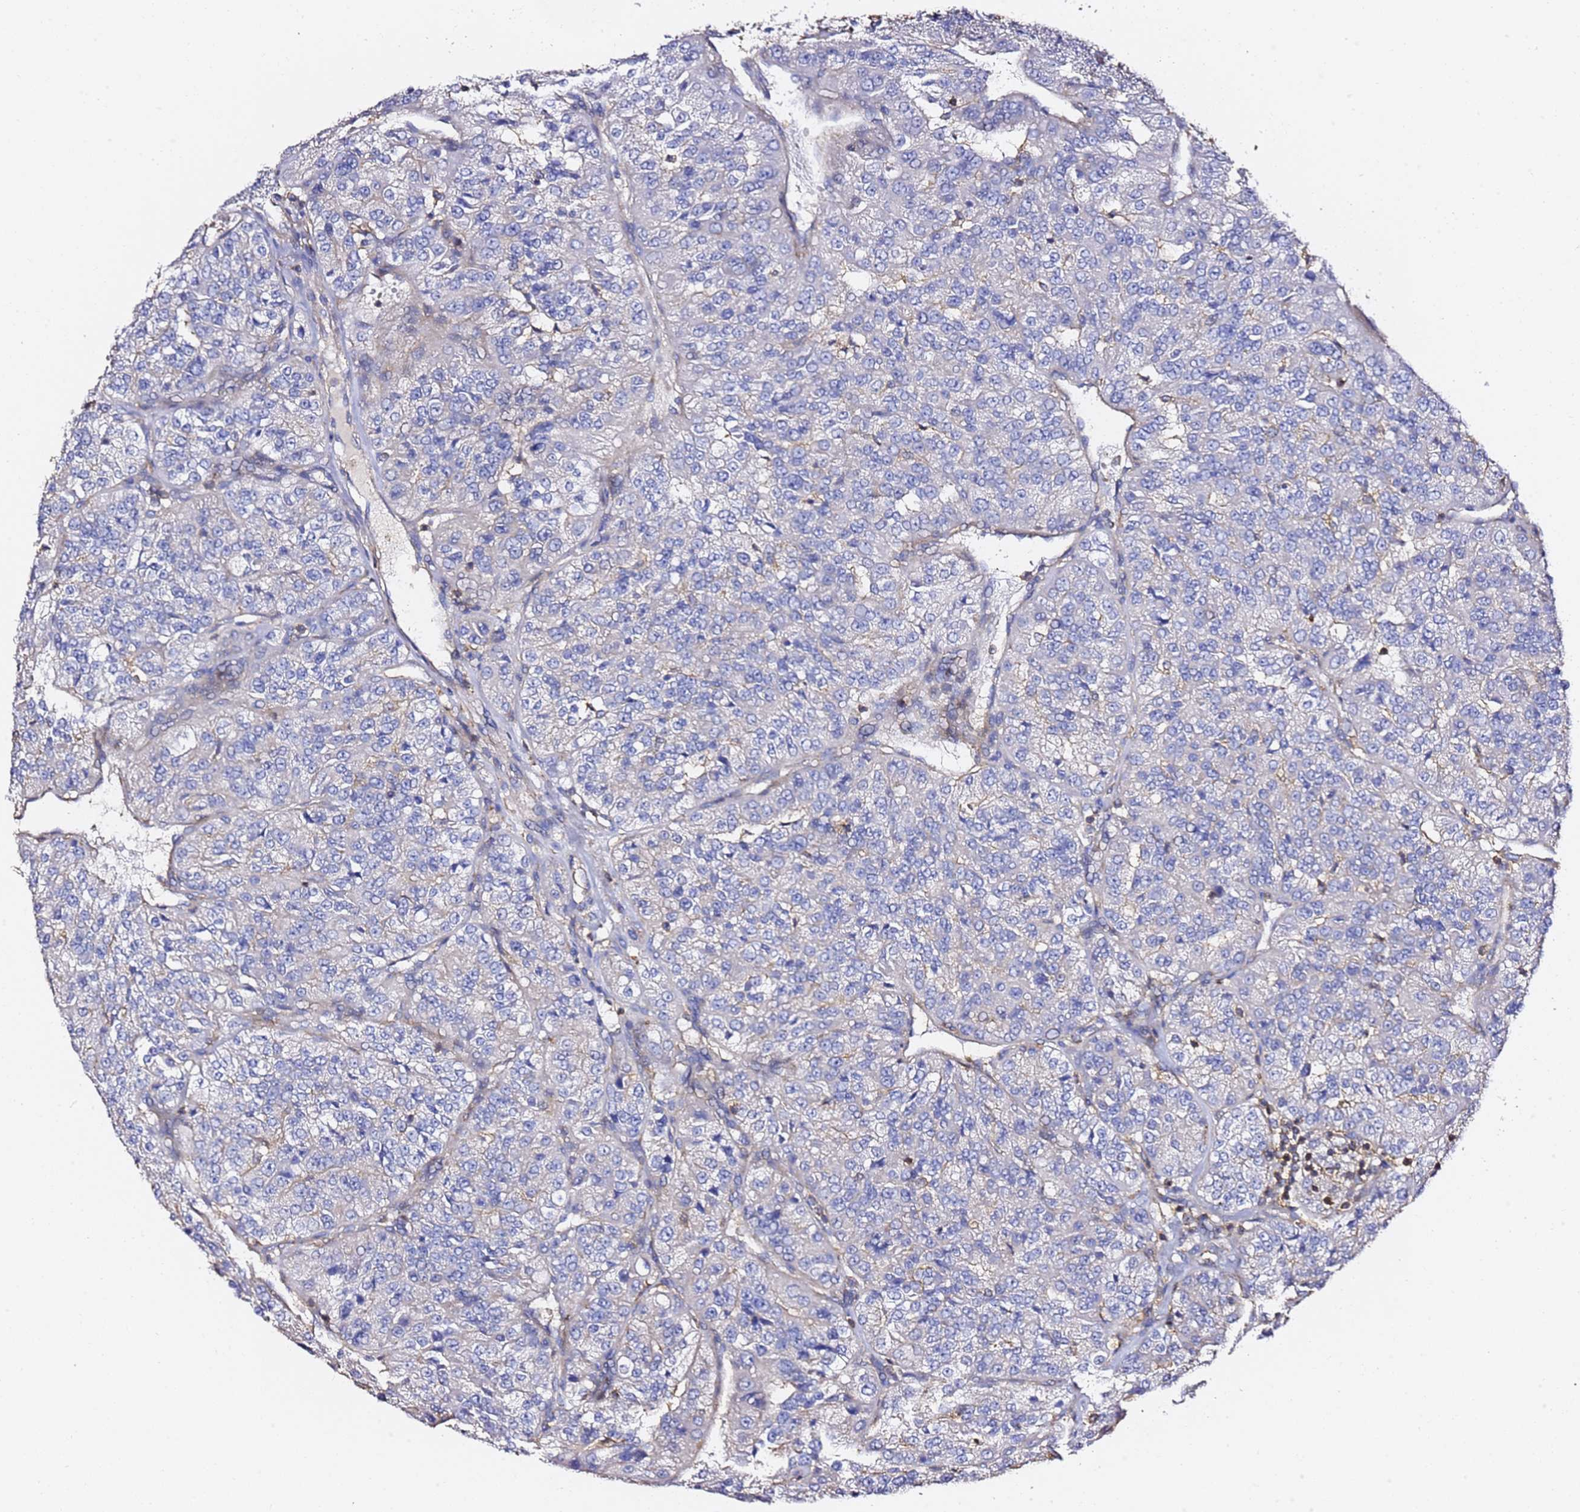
{"staining": {"intensity": "negative", "quantity": "none", "location": "none"}, "tissue": "renal cancer", "cell_type": "Tumor cells", "image_type": "cancer", "snomed": [{"axis": "morphology", "description": "Adenocarcinoma, NOS"}, {"axis": "topography", "description": "Kidney"}], "caption": "This is a photomicrograph of immunohistochemistry staining of adenocarcinoma (renal), which shows no staining in tumor cells.", "gene": "ZFP36L2", "patient": {"sex": "female", "age": 63}}